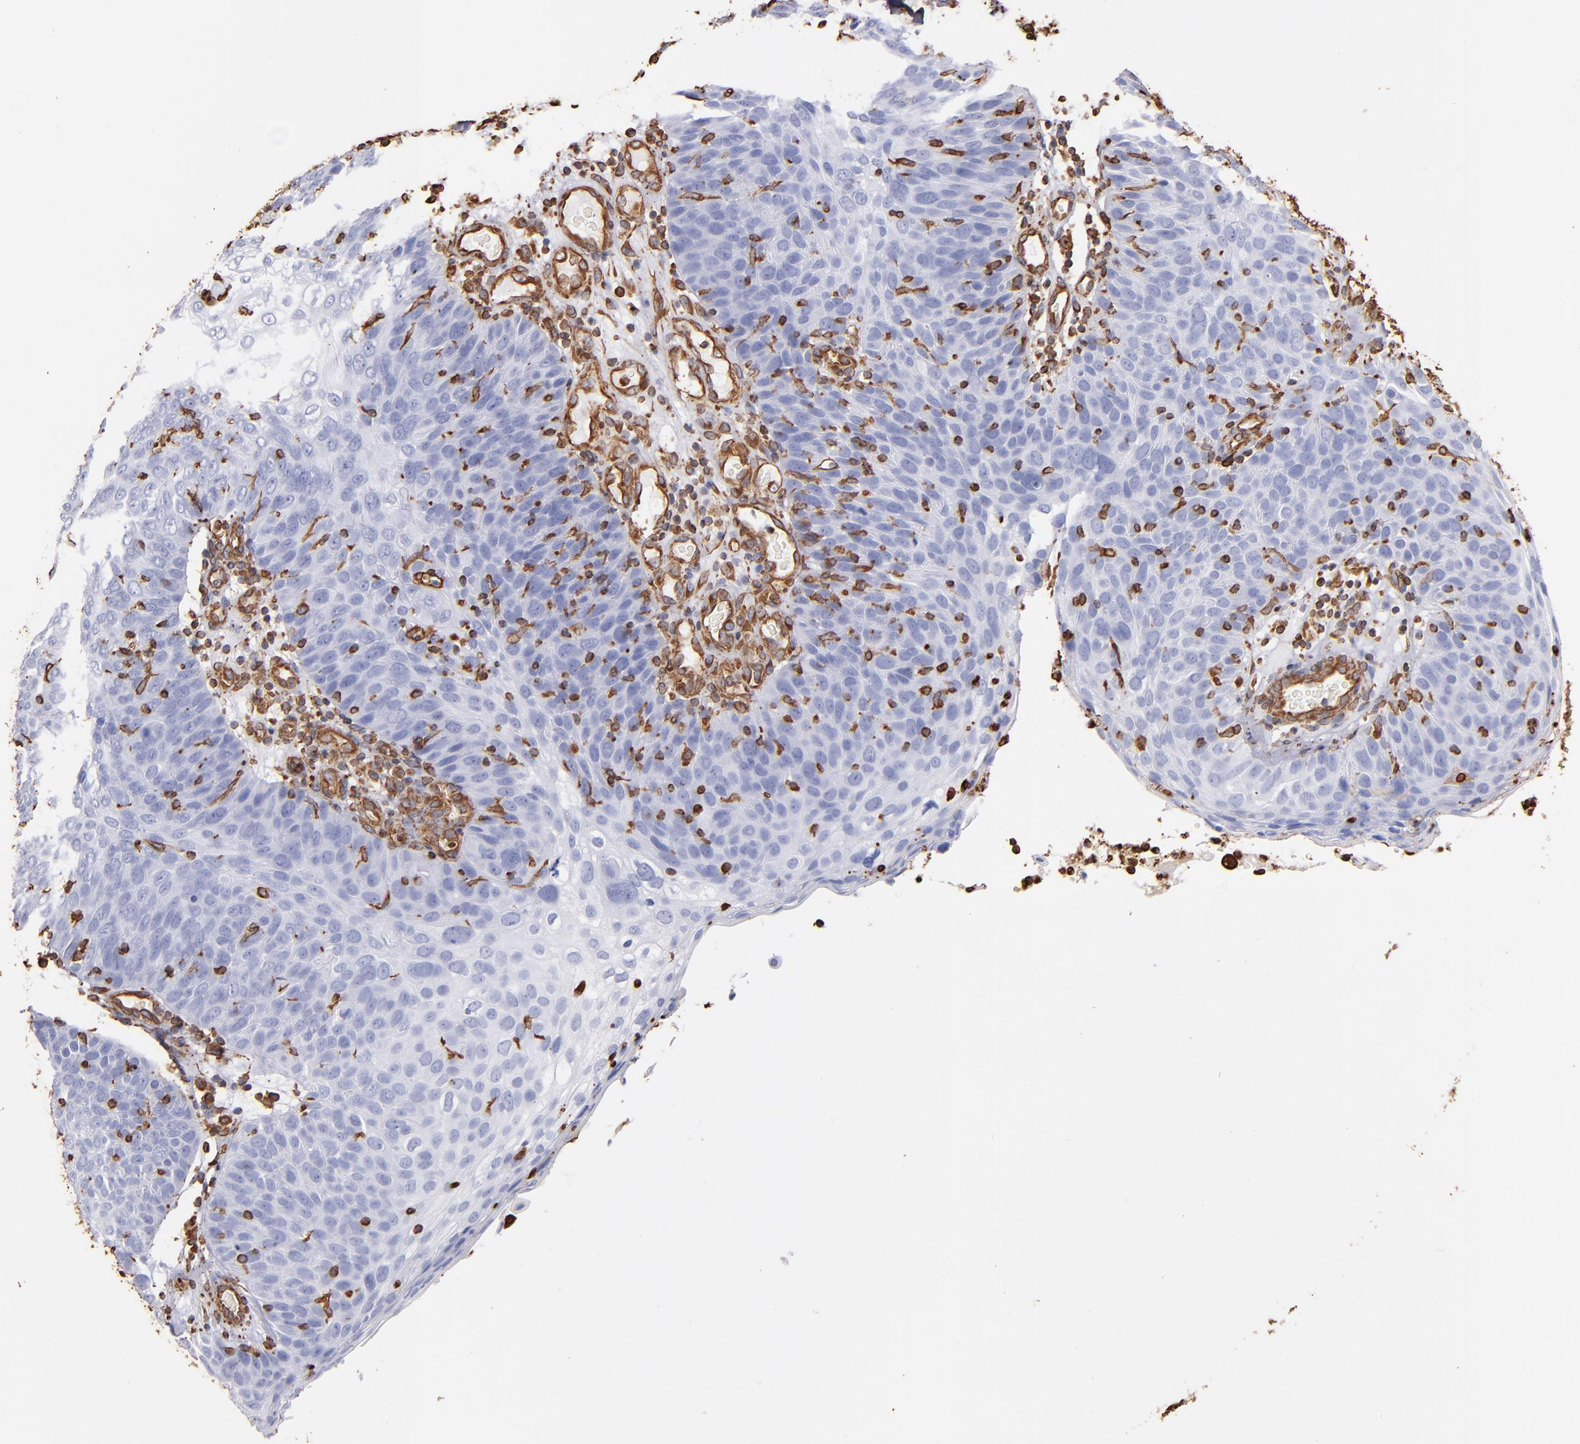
{"staining": {"intensity": "strong", "quantity": "<25%", "location": "cytoplasmic/membranous"}, "tissue": "skin cancer", "cell_type": "Tumor cells", "image_type": "cancer", "snomed": [{"axis": "morphology", "description": "Squamous cell carcinoma, NOS"}, {"axis": "topography", "description": "Skin"}], "caption": "Human skin cancer stained for a protein (brown) reveals strong cytoplasmic/membranous positive positivity in about <25% of tumor cells.", "gene": "VIM", "patient": {"sex": "male", "age": 87}}